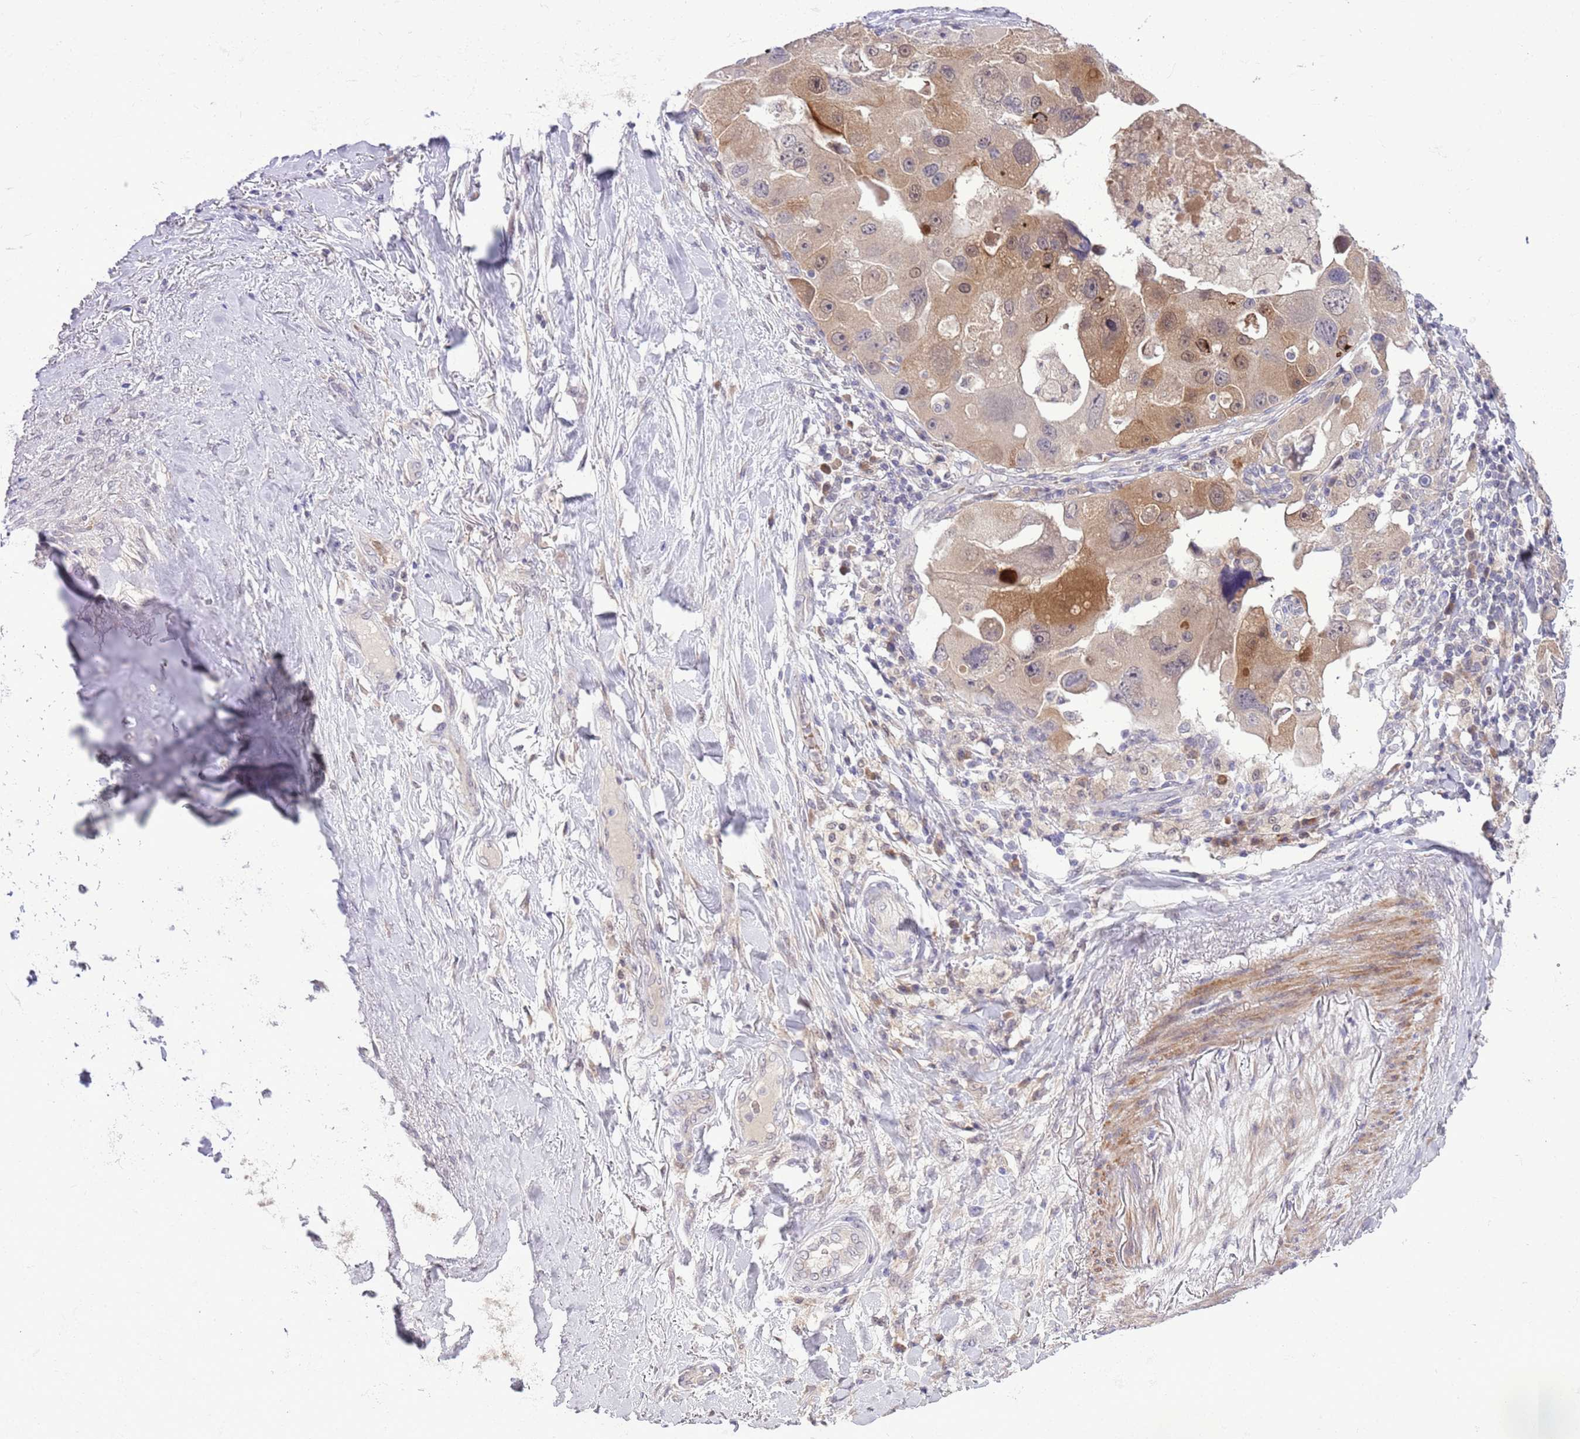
{"staining": {"intensity": "moderate", "quantity": ">75%", "location": "cytoplasmic/membranous"}, "tissue": "lung cancer", "cell_type": "Tumor cells", "image_type": "cancer", "snomed": [{"axis": "morphology", "description": "Adenocarcinoma, NOS"}, {"axis": "topography", "description": "Lung"}], "caption": "Lung adenocarcinoma stained with a protein marker reveals moderate staining in tumor cells.", "gene": "GALK2", "patient": {"sex": "female", "age": 54}}